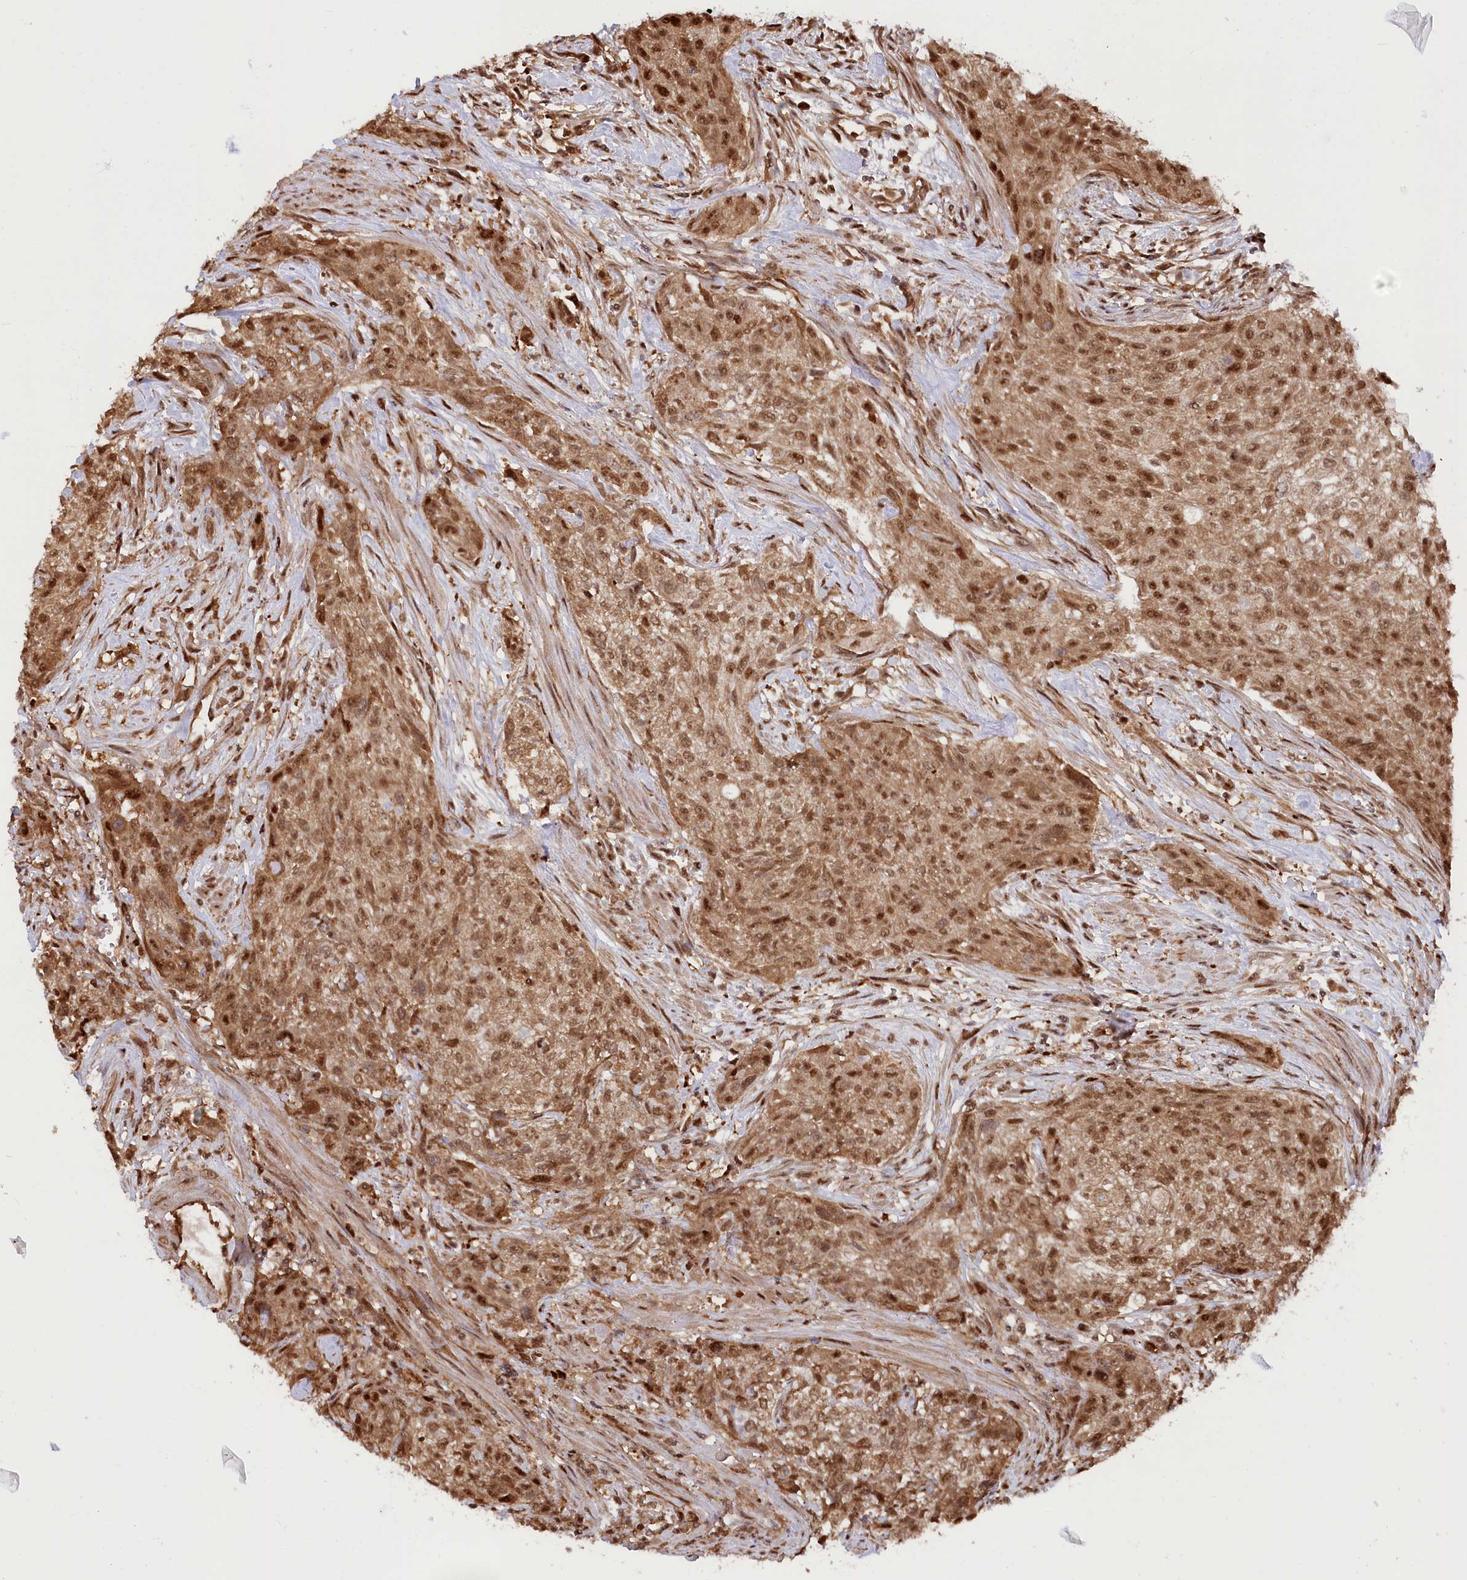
{"staining": {"intensity": "moderate", "quantity": ">75%", "location": "cytoplasmic/membranous,nuclear"}, "tissue": "urothelial cancer", "cell_type": "Tumor cells", "image_type": "cancer", "snomed": [{"axis": "morphology", "description": "Normal tissue, NOS"}, {"axis": "morphology", "description": "Urothelial carcinoma, NOS"}, {"axis": "topography", "description": "Urinary bladder"}, {"axis": "topography", "description": "Peripheral nerve tissue"}], "caption": "Immunohistochemistry staining of transitional cell carcinoma, which shows medium levels of moderate cytoplasmic/membranous and nuclear staining in approximately >75% of tumor cells indicating moderate cytoplasmic/membranous and nuclear protein positivity. The staining was performed using DAB (brown) for protein detection and nuclei were counterstained in hematoxylin (blue).", "gene": "PSMA1", "patient": {"sex": "male", "age": 35}}